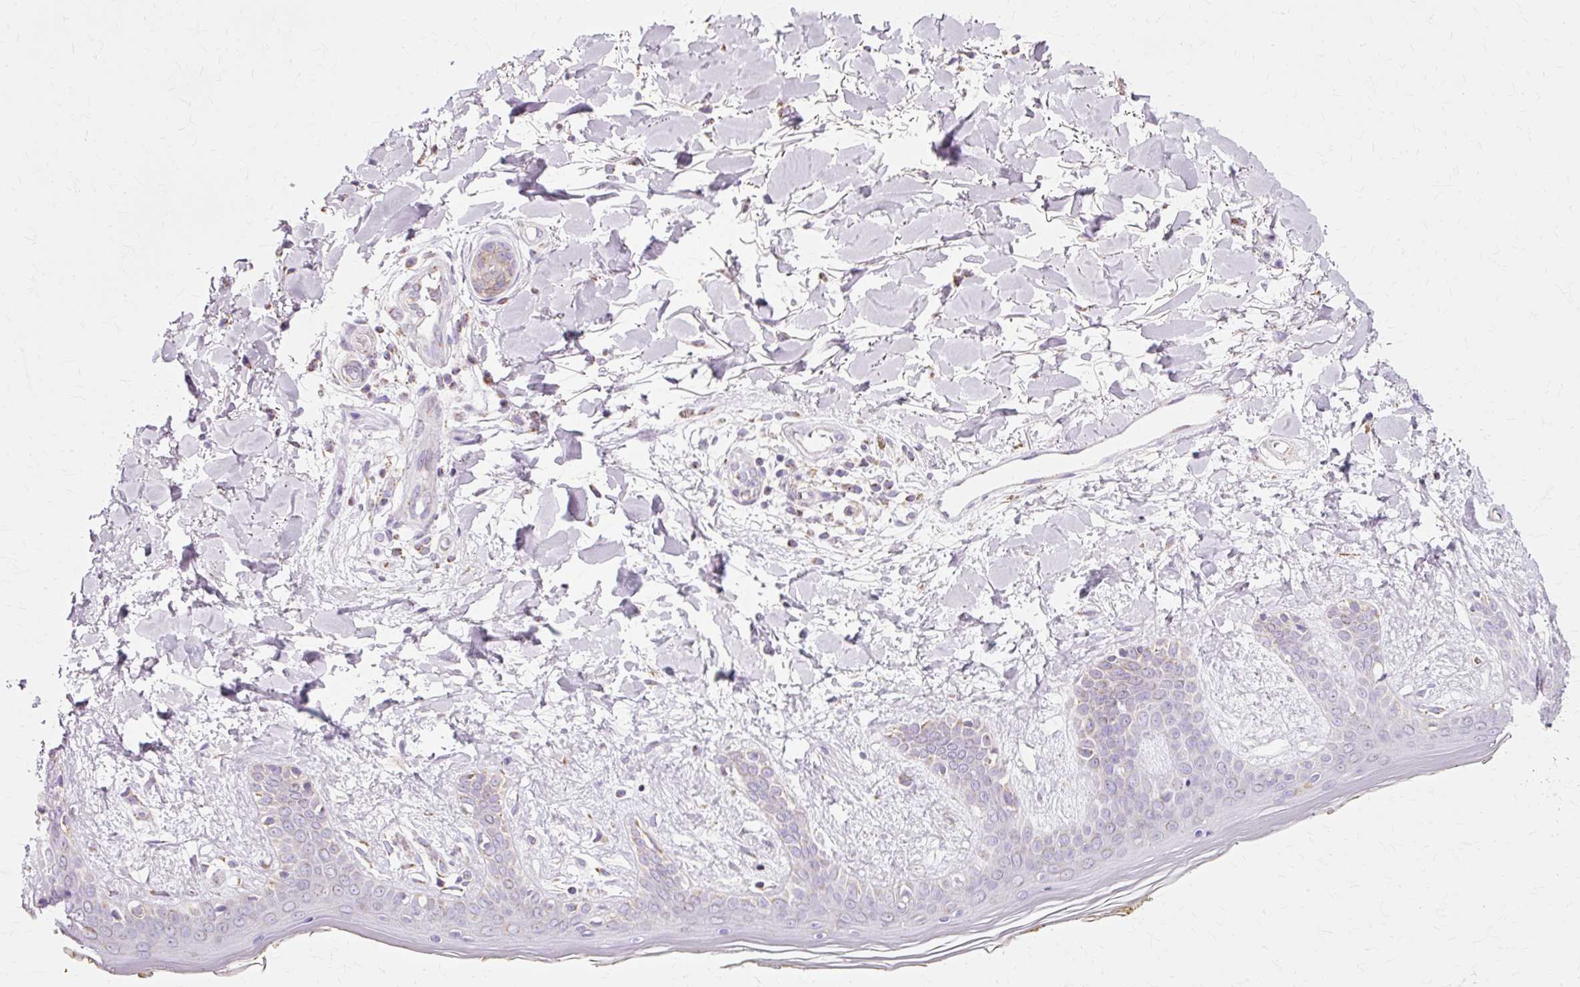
{"staining": {"intensity": "negative", "quantity": "none", "location": "none"}, "tissue": "skin", "cell_type": "Fibroblasts", "image_type": "normal", "snomed": [{"axis": "morphology", "description": "Normal tissue, NOS"}, {"axis": "topography", "description": "Skin"}], "caption": "Fibroblasts show no significant staining in benign skin. The staining was performed using DAB to visualize the protein expression in brown, while the nuclei were stained in blue with hematoxylin (Magnification: 20x).", "gene": "ATP5PO", "patient": {"sex": "female", "age": 34}}